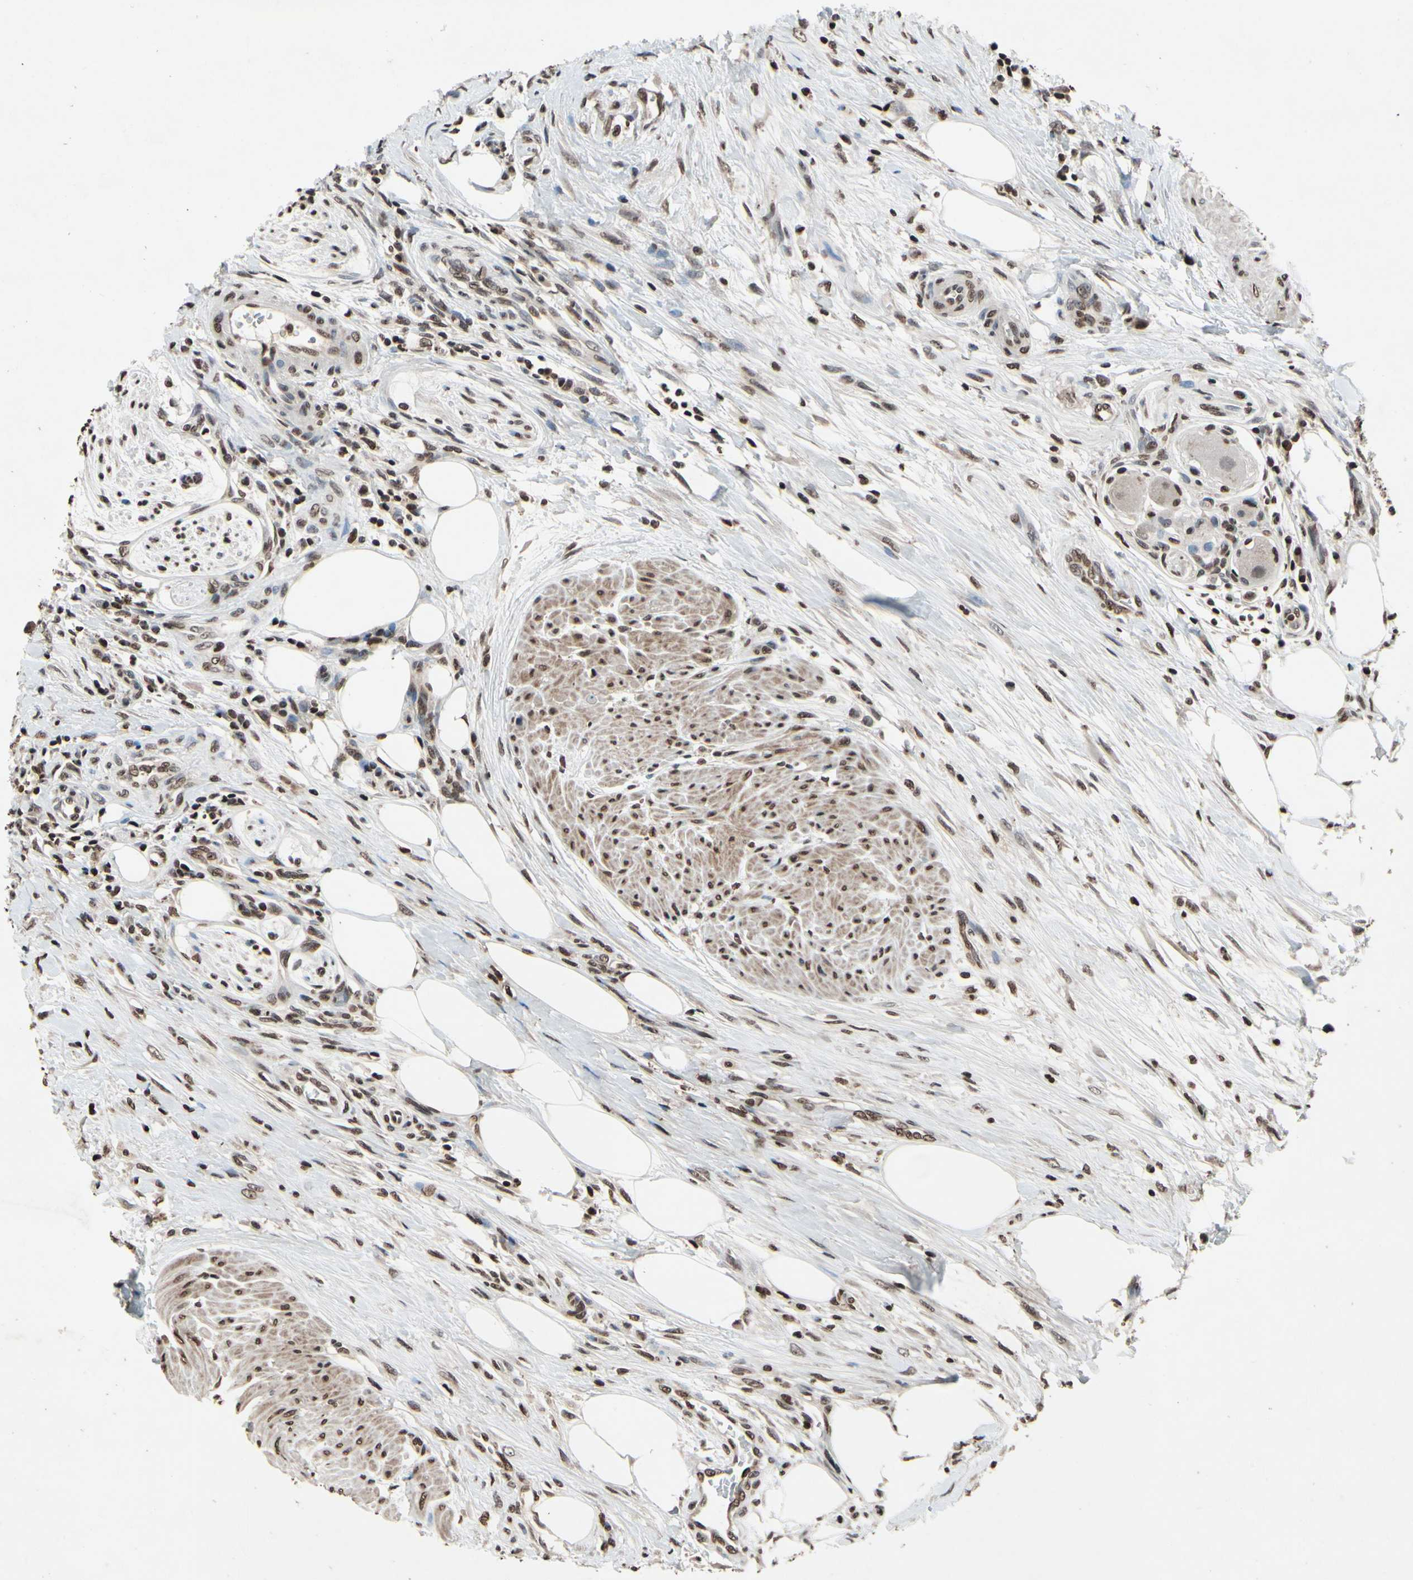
{"staining": {"intensity": "moderate", "quantity": ">75%", "location": "nuclear"}, "tissue": "urothelial cancer", "cell_type": "Tumor cells", "image_type": "cancer", "snomed": [{"axis": "morphology", "description": "Urothelial carcinoma, High grade"}, {"axis": "topography", "description": "Urinary bladder"}], "caption": "Urothelial cancer stained with a brown dye shows moderate nuclear positive positivity in about >75% of tumor cells.", "gene": "HIPK2", "patient": {"sex": "male", "age": 35}}